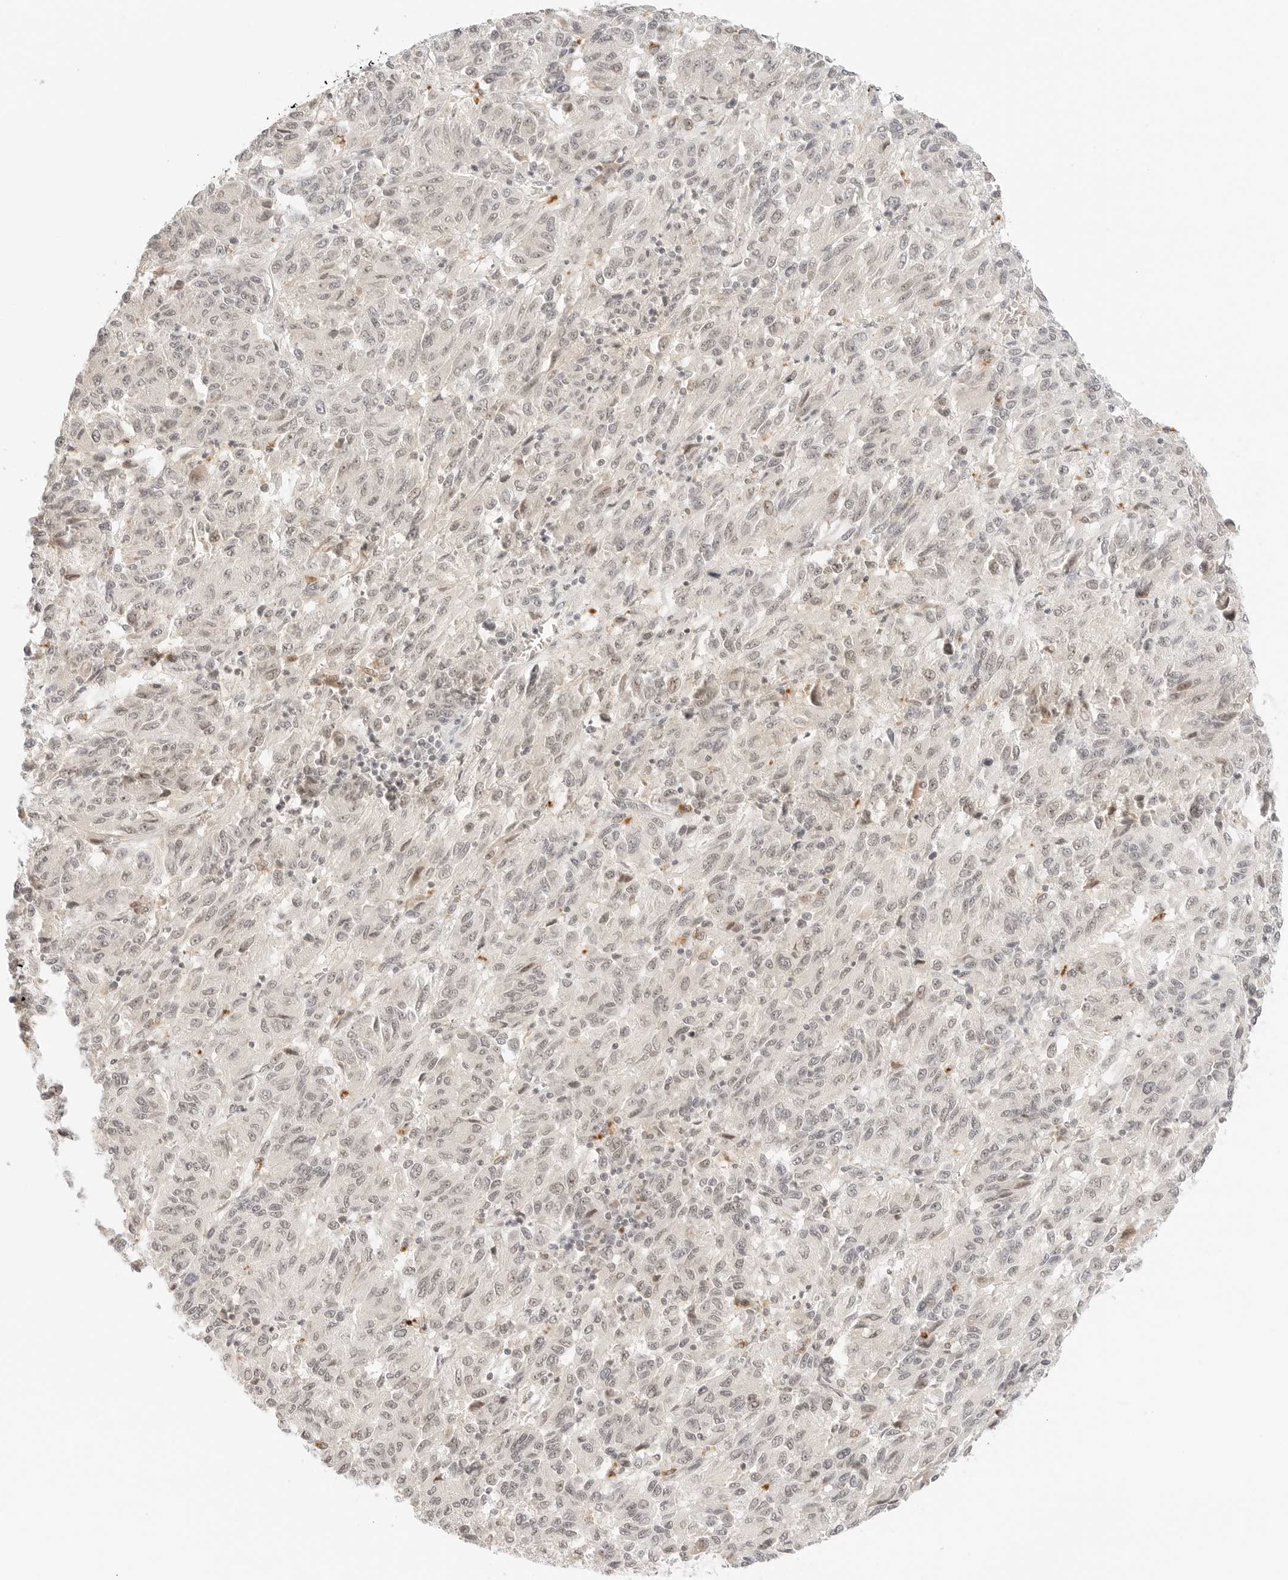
{"staining": {"intensity": "weak", "quantity": "25%-75%", "location": "nuclear"}, "tissue": "melanoma", "cell_type": "Tumor cells", "image_type": "cancer", "snomed": [{"axis": "morphology", "description": "Malignant melanoma, Metastatic site"}, {"axis": "topography", "description": "Lung"}], "caption": "An immunohistochemistry micrograph of neoplastic tissue is shown. Protein staining in brown shows weak nuclear positivity in malignant melanoma (metastatic site) within tumor cells.", "gene": "RPS6KL1", "patient": {"sex": "male", "age": 64}}